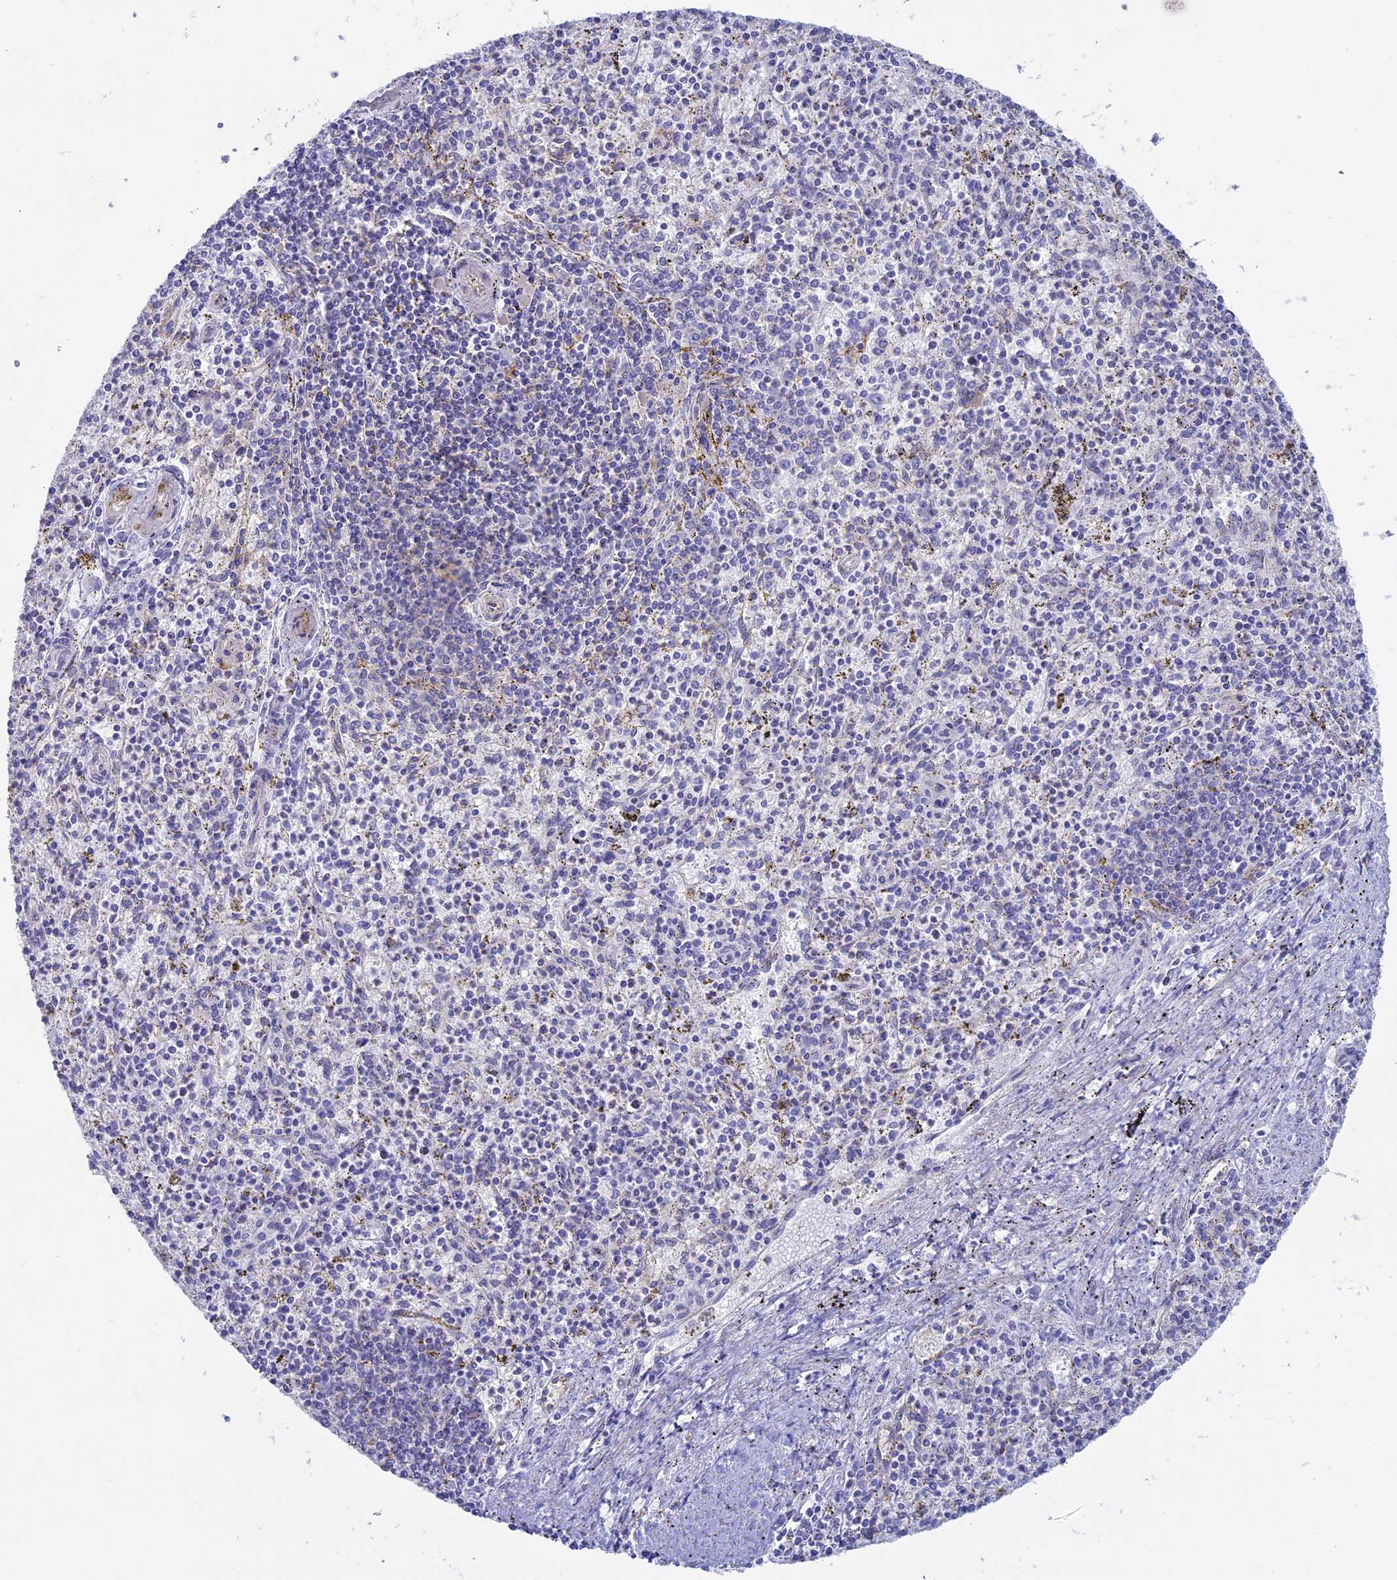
{"staining": {"intensity": "negative", "quantity": "none", "location": "none"}, "tissue": "spleen", "cell_type": "Cells in red pulp", "image_type": "normal", "snomed": [{"axis": "morphology", "description": "Normal tissue, NOS"}, {"axis": "topography", "description": "Spleen"}], "caption": "Cells in red pulp show no significant protein positivity in normal spleen.", "gene": "MYO5B", "patient": {"sex": "male", "age": 72}}